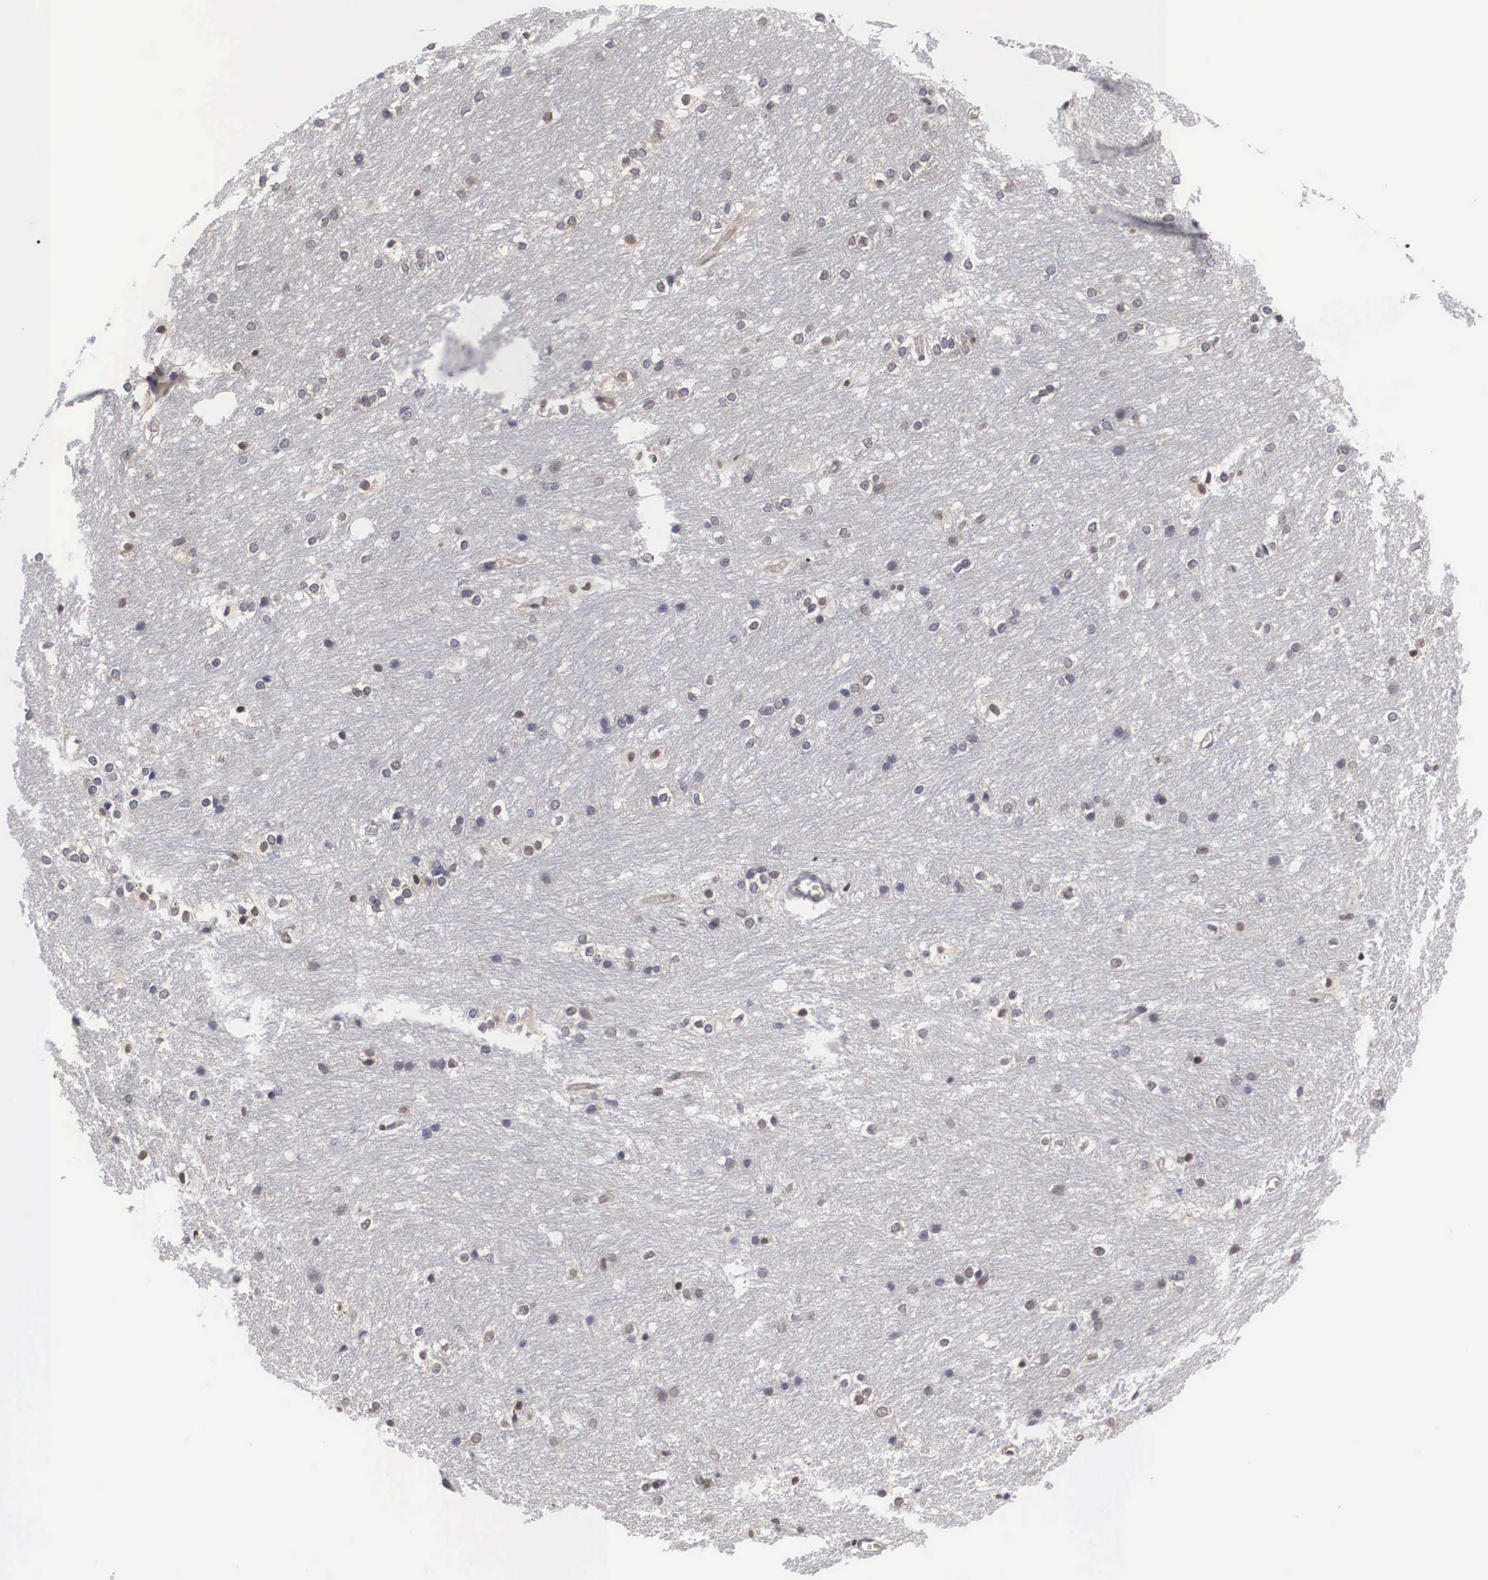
{"staining": {"intensity": "weak", "quantity": "<25%", "location": "nuclear"}, "tissue": "caudate", "cell_type": "Glial cells", "image_type": "normal", "snomed": [{"axis": "morphology", "description": "Normal tissue, NOS"}, {"axis": "topography", "description": "Lateral ventricle wall"}], "caption": "Image shows no protein expression in glial cells of unremarkable caudate.", "gene": "OTX2", "patient": {"sex": "female", "age": 19}}